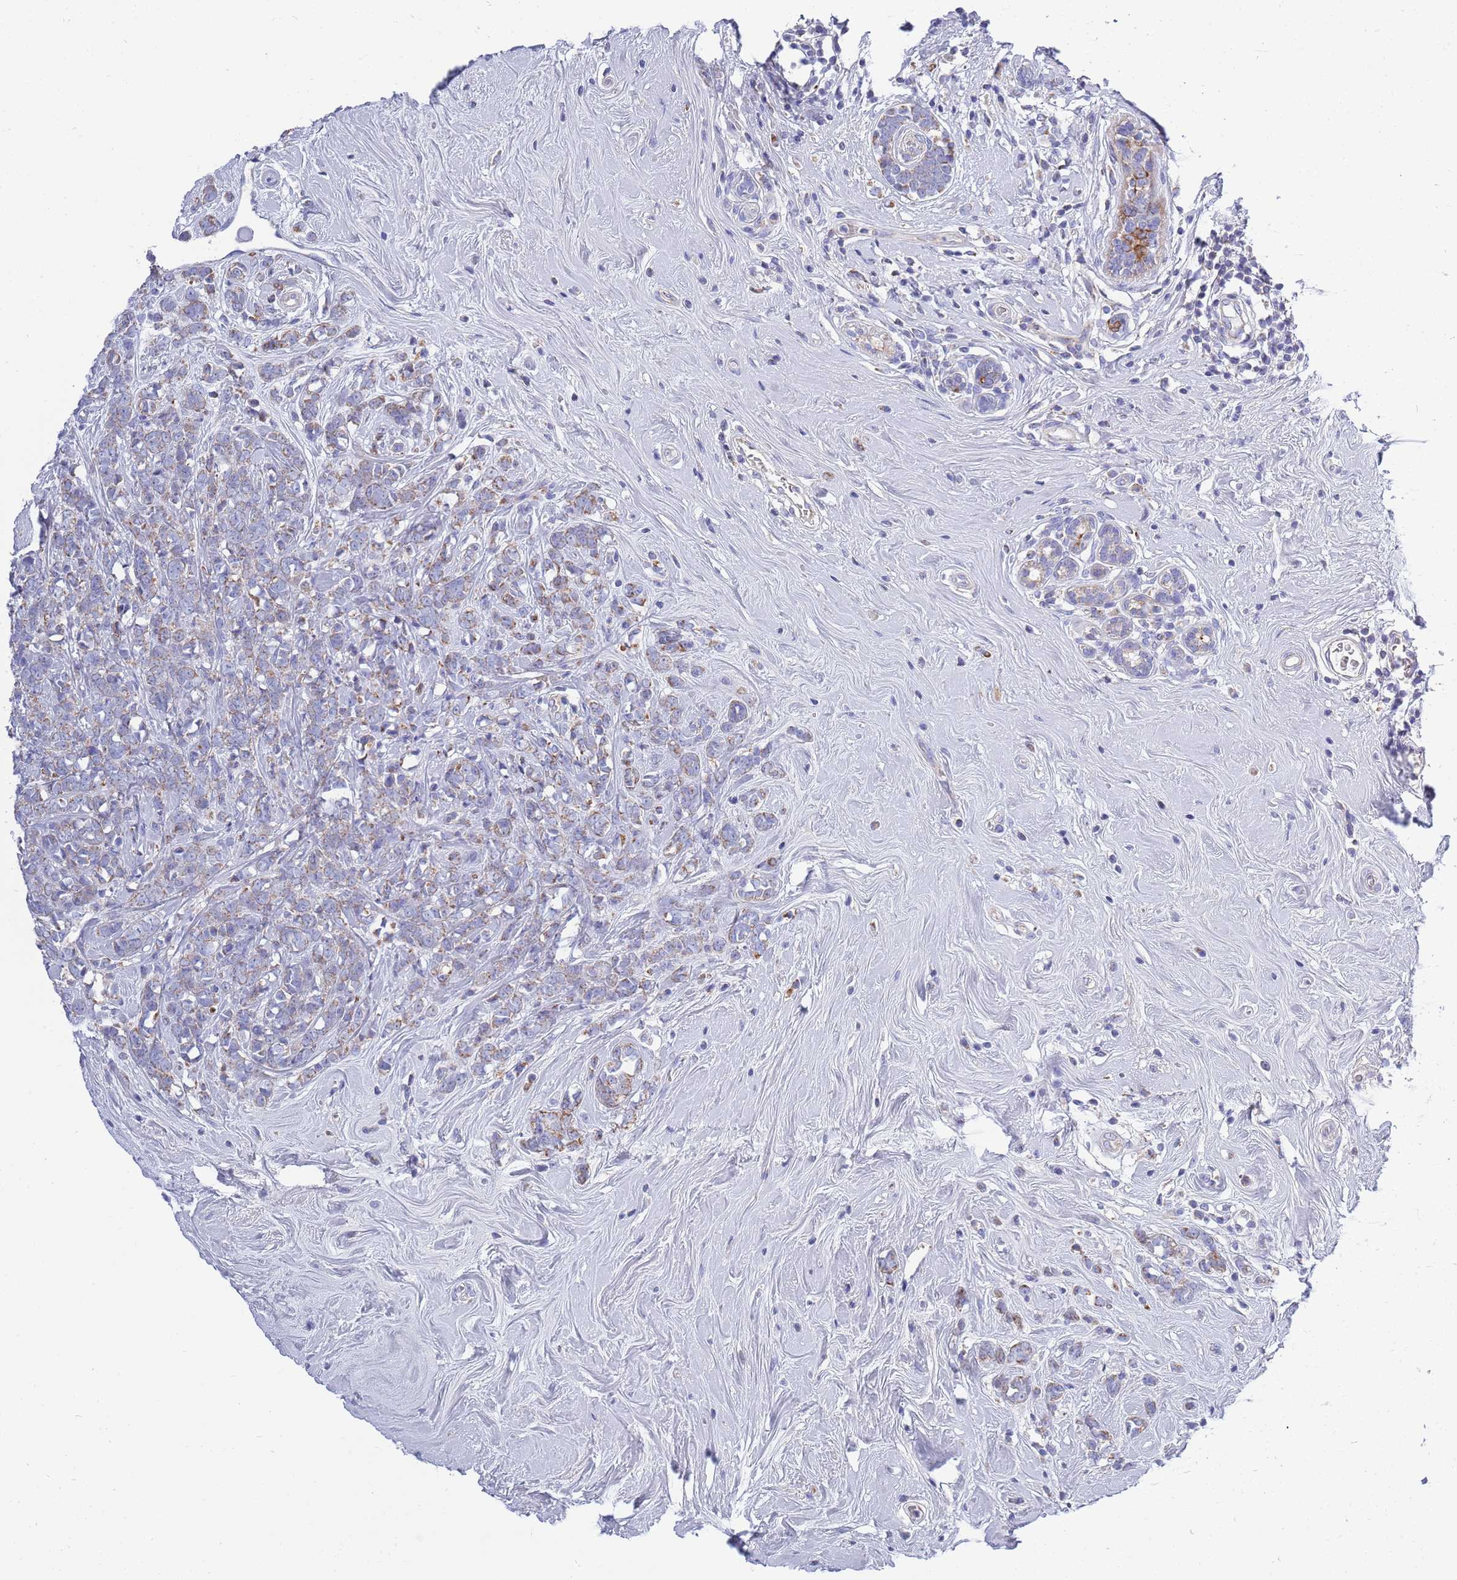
{"staining": {"intensity": "weak", "quantity": "<25%", "location": "cytoplasmic/membranous"}, "tissue": "breast cancer", "cell_type": "Tumor cells", "image_type": "cancer", "snomed": [{"axis": "morphology", "description": "Lobular carcinoma"}, {"axis": "topography", "description": "Breast"}], "caption": "Human lobular carcinoma (breast) stained for a protein using immunohistochemistry (IHC) displays no staining in tumor cells.", "gene": "EMC8", "patient": {"sex": "female", "age": 58}}